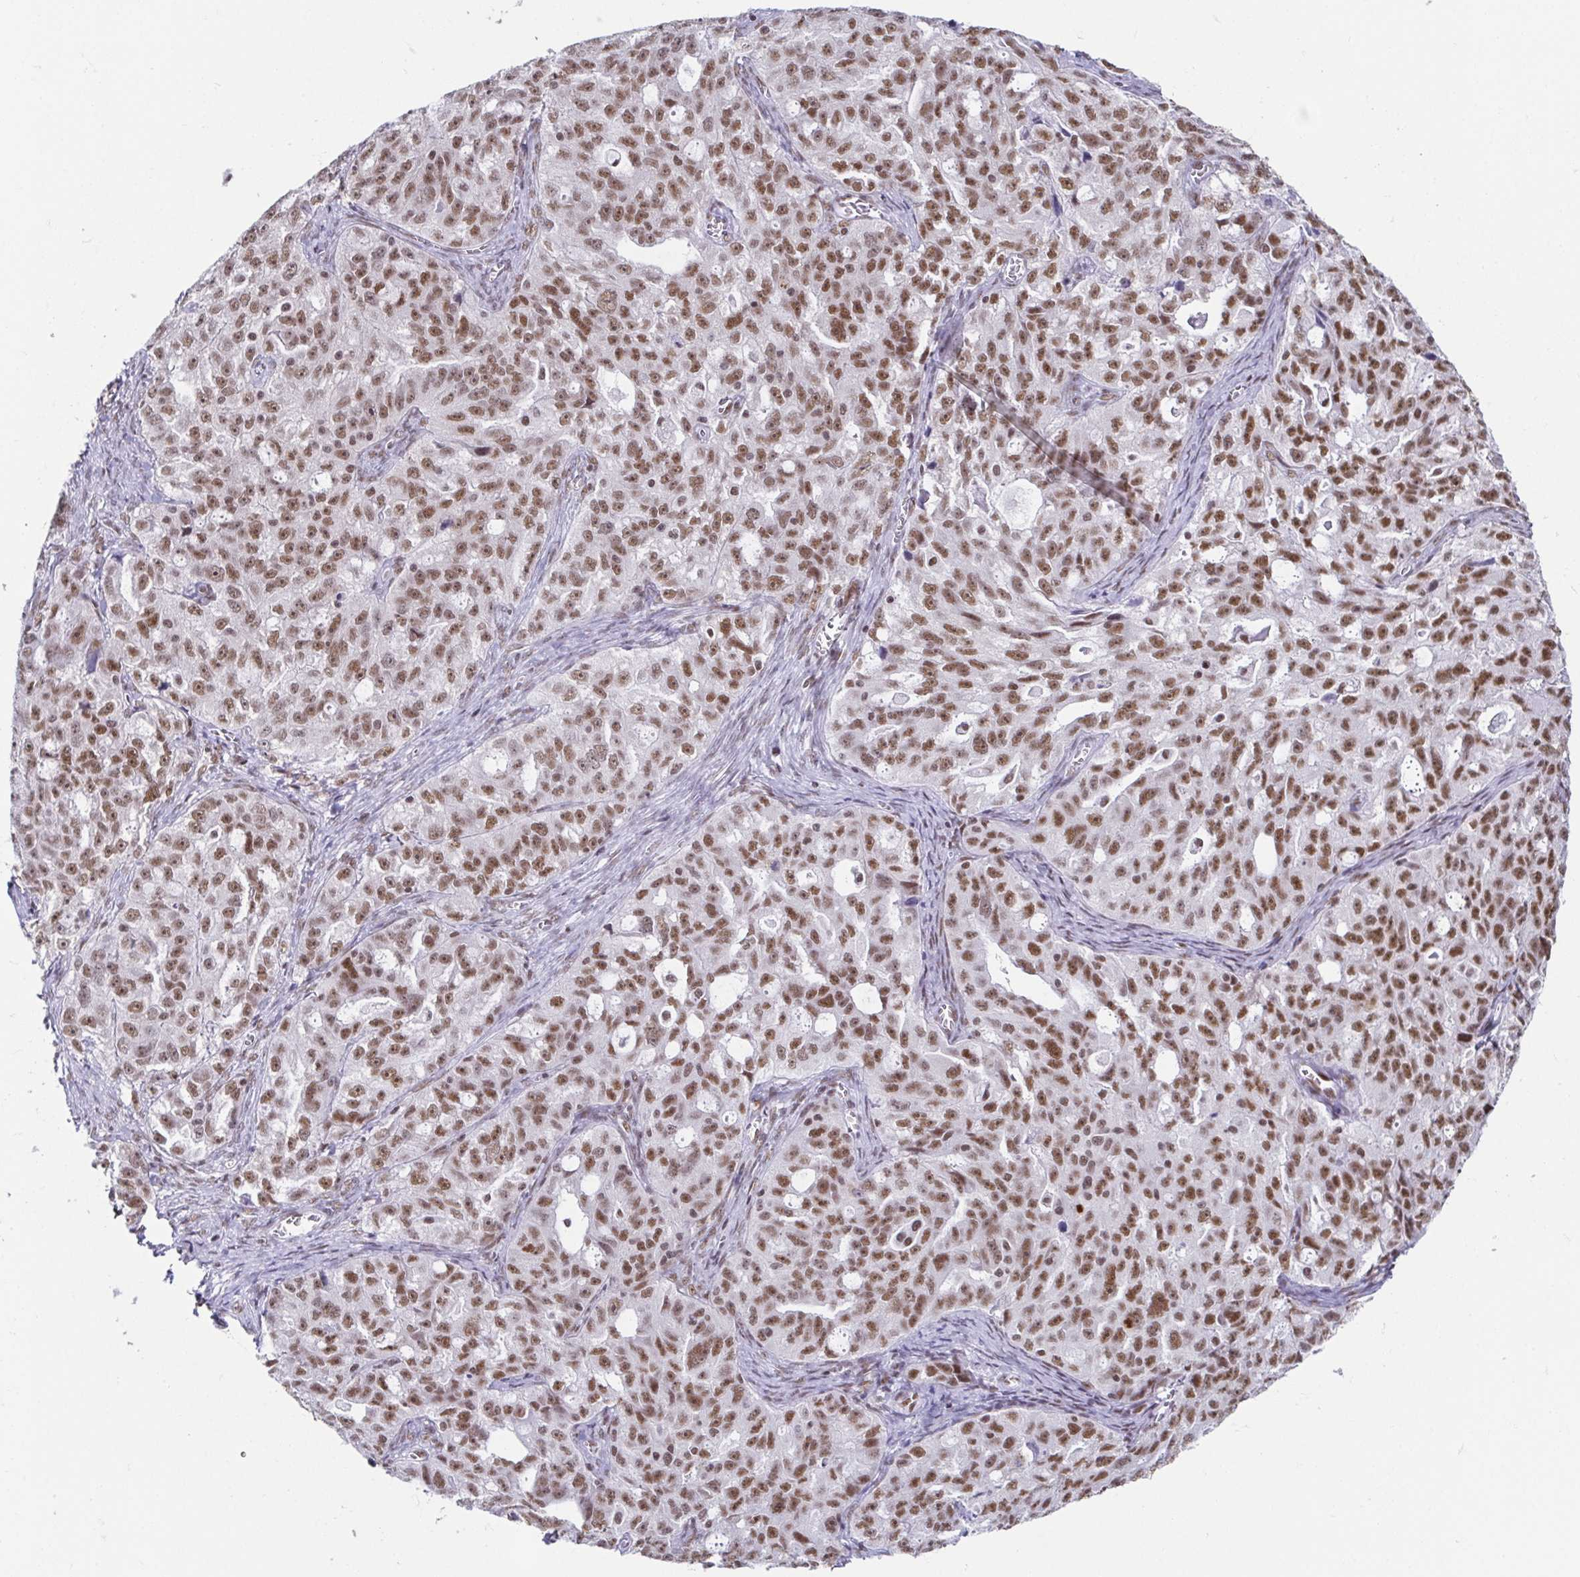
{"staining": {"intensity": "moderate", "quantity": ">75%", "location": "nuclear"}, "tissue": "ovarian cancer", "cell_type": "Tumor cells", "image_type": "cancer", "snomed": [{"axis": "morphology", "description": "Cystadenocarcinoma, serous, NOS"}, {"axis": "topography", "description": "Ovary"}], "caption": "Ovarian cancer (serous cystadenocarcinoma) was stained to show a protein in brown. There is medium levels of moderate nuclear positivity in approximately >75% of tumor cells. The staining is performed using DAB brown chromogen to label protein expression. The nuclei are counter-stained blue using hematoxylin.", "gene": "EWSR1", "patient": {"sex": "female", "age": 51}}